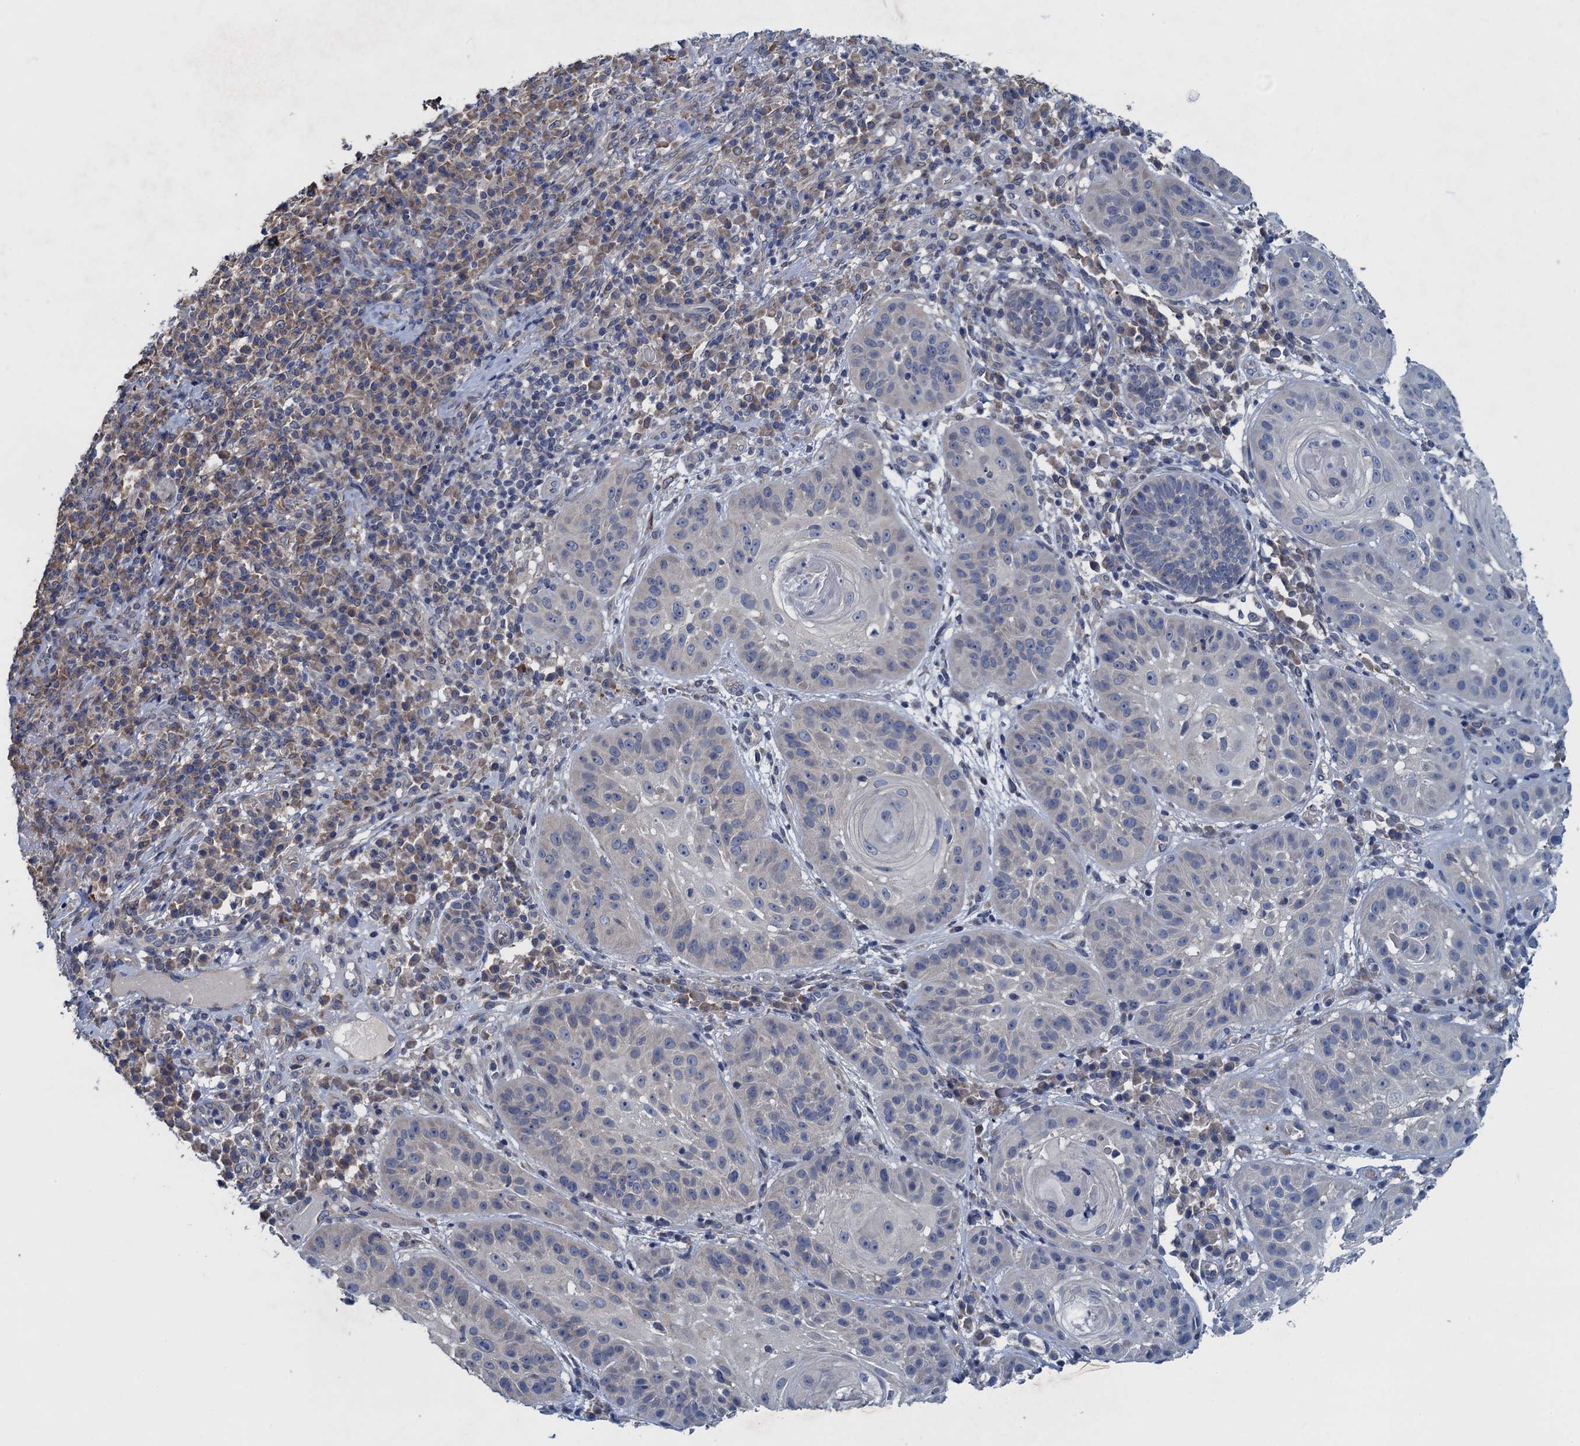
{"staining": {"intensity": "negative", "quantity": "none", "location": "none"}, "tissue": "skin cancer", "cell_type": "Tumor cells", "image_type": "cancer", "snomed": [{"axis": "morphology", "description": "Normal tissue, NOS"}, {"axis": "morphology", "description": "Basal cell carcinoma"}, {"axis": "topography", "description": "Skin"}], "caption": "Tumor cells show no significant positivity in skin cancer (basal cell carcinoma).", "gene": "CTU2", "patient": {"sex": "male", "age": 93}}